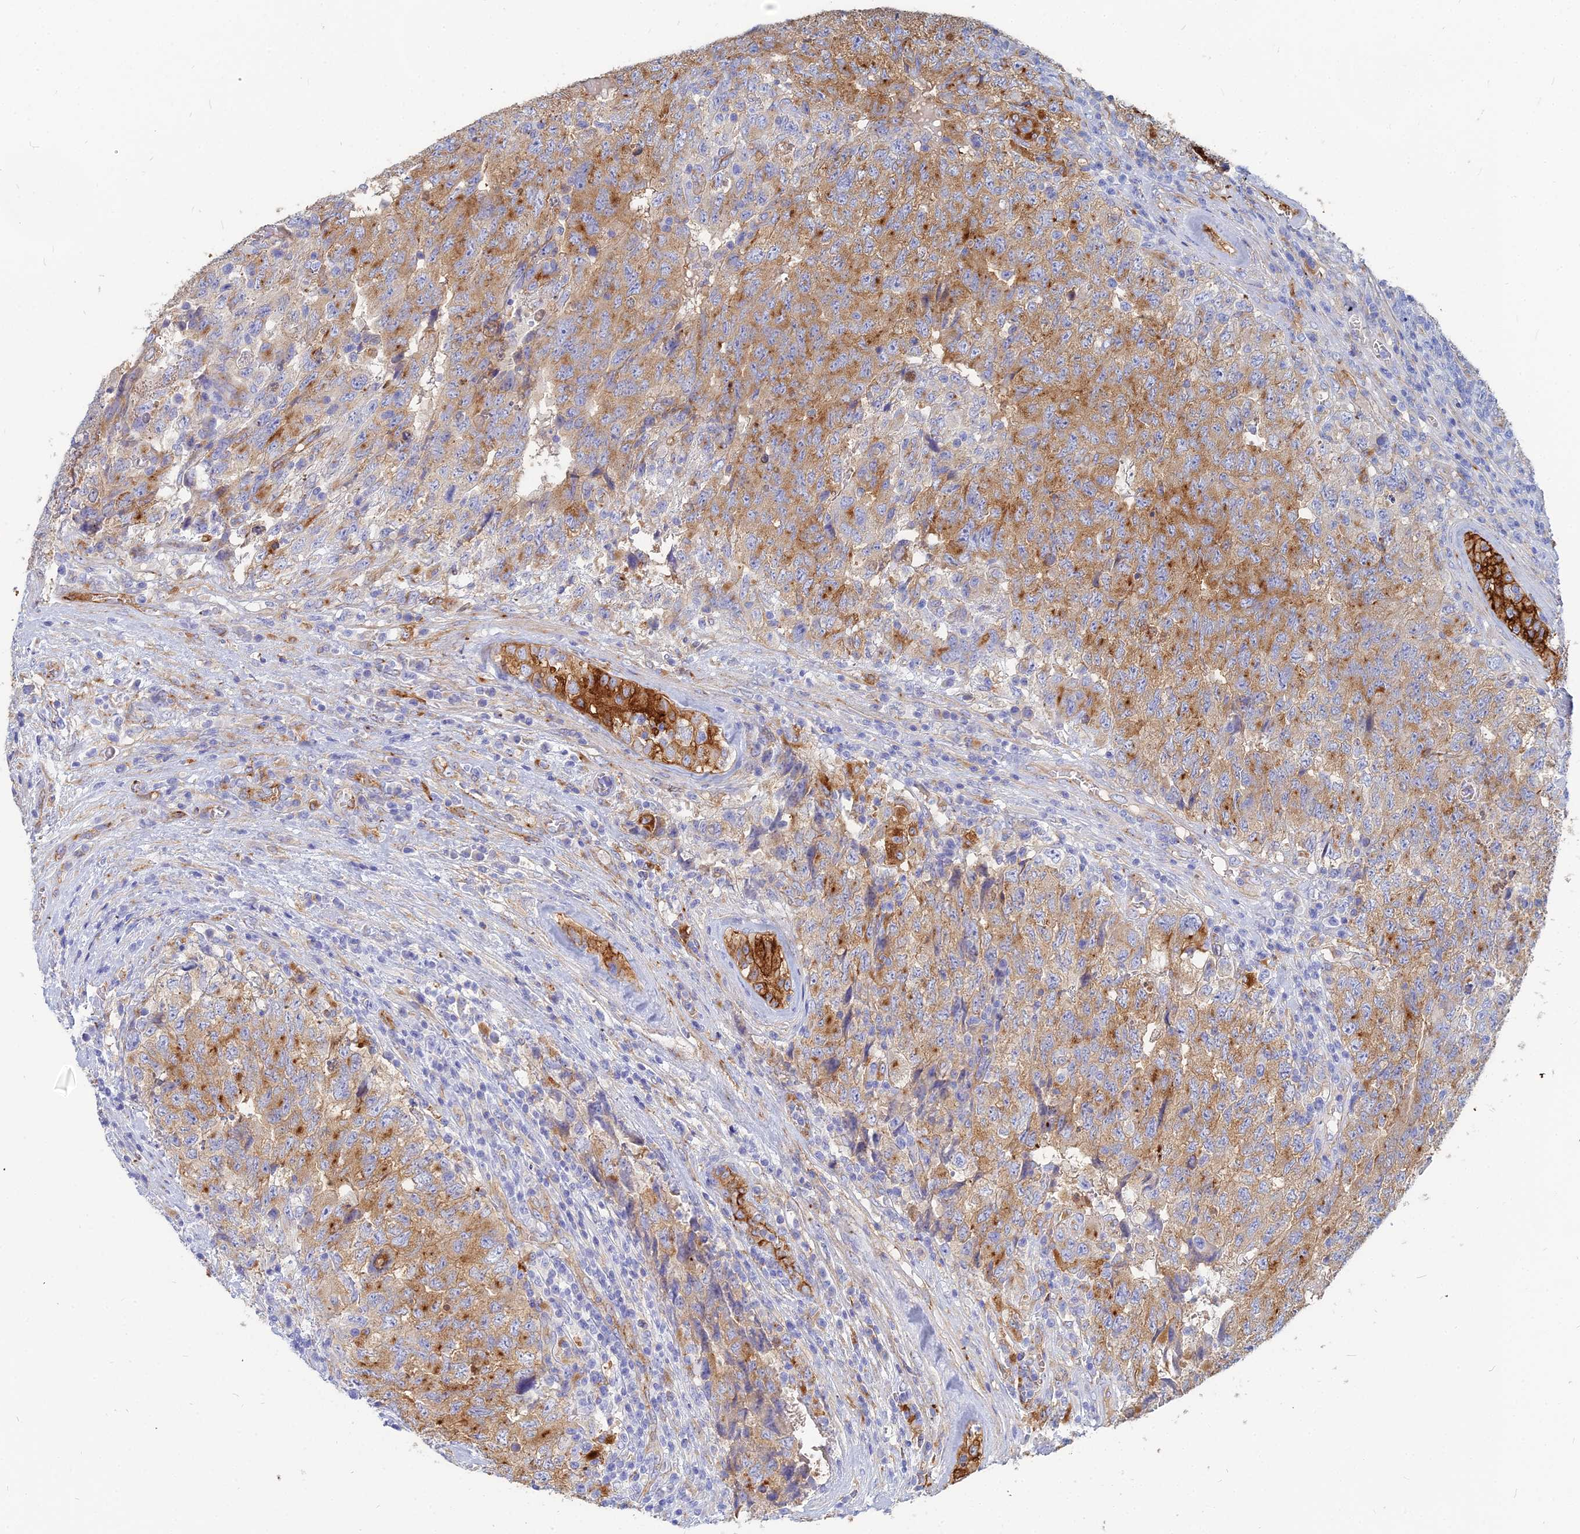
{"staining": {"intensity": "moderate", "quantity": ">75%", "location": "cytoplasmic/membranous"}, "tissue": "testis cancer", "cell_type": "Tumor cells", "image_type": "cancer", "snomed": [{"axis": "morphology", "description": "Carcinoma, Embryonal, NOS"}, {"axis": "topography", "description": "Testis"}], "caption": "High-power microscopy captured an immunohistochemistry (IHC) image of testis cancer (embryonal carcinoma), revealing moderate cytoplasmic/membranous positivity in about >75% of tumor cells.", "gene": "VAT1", "patient": {"sex": "male", "age": 34}}